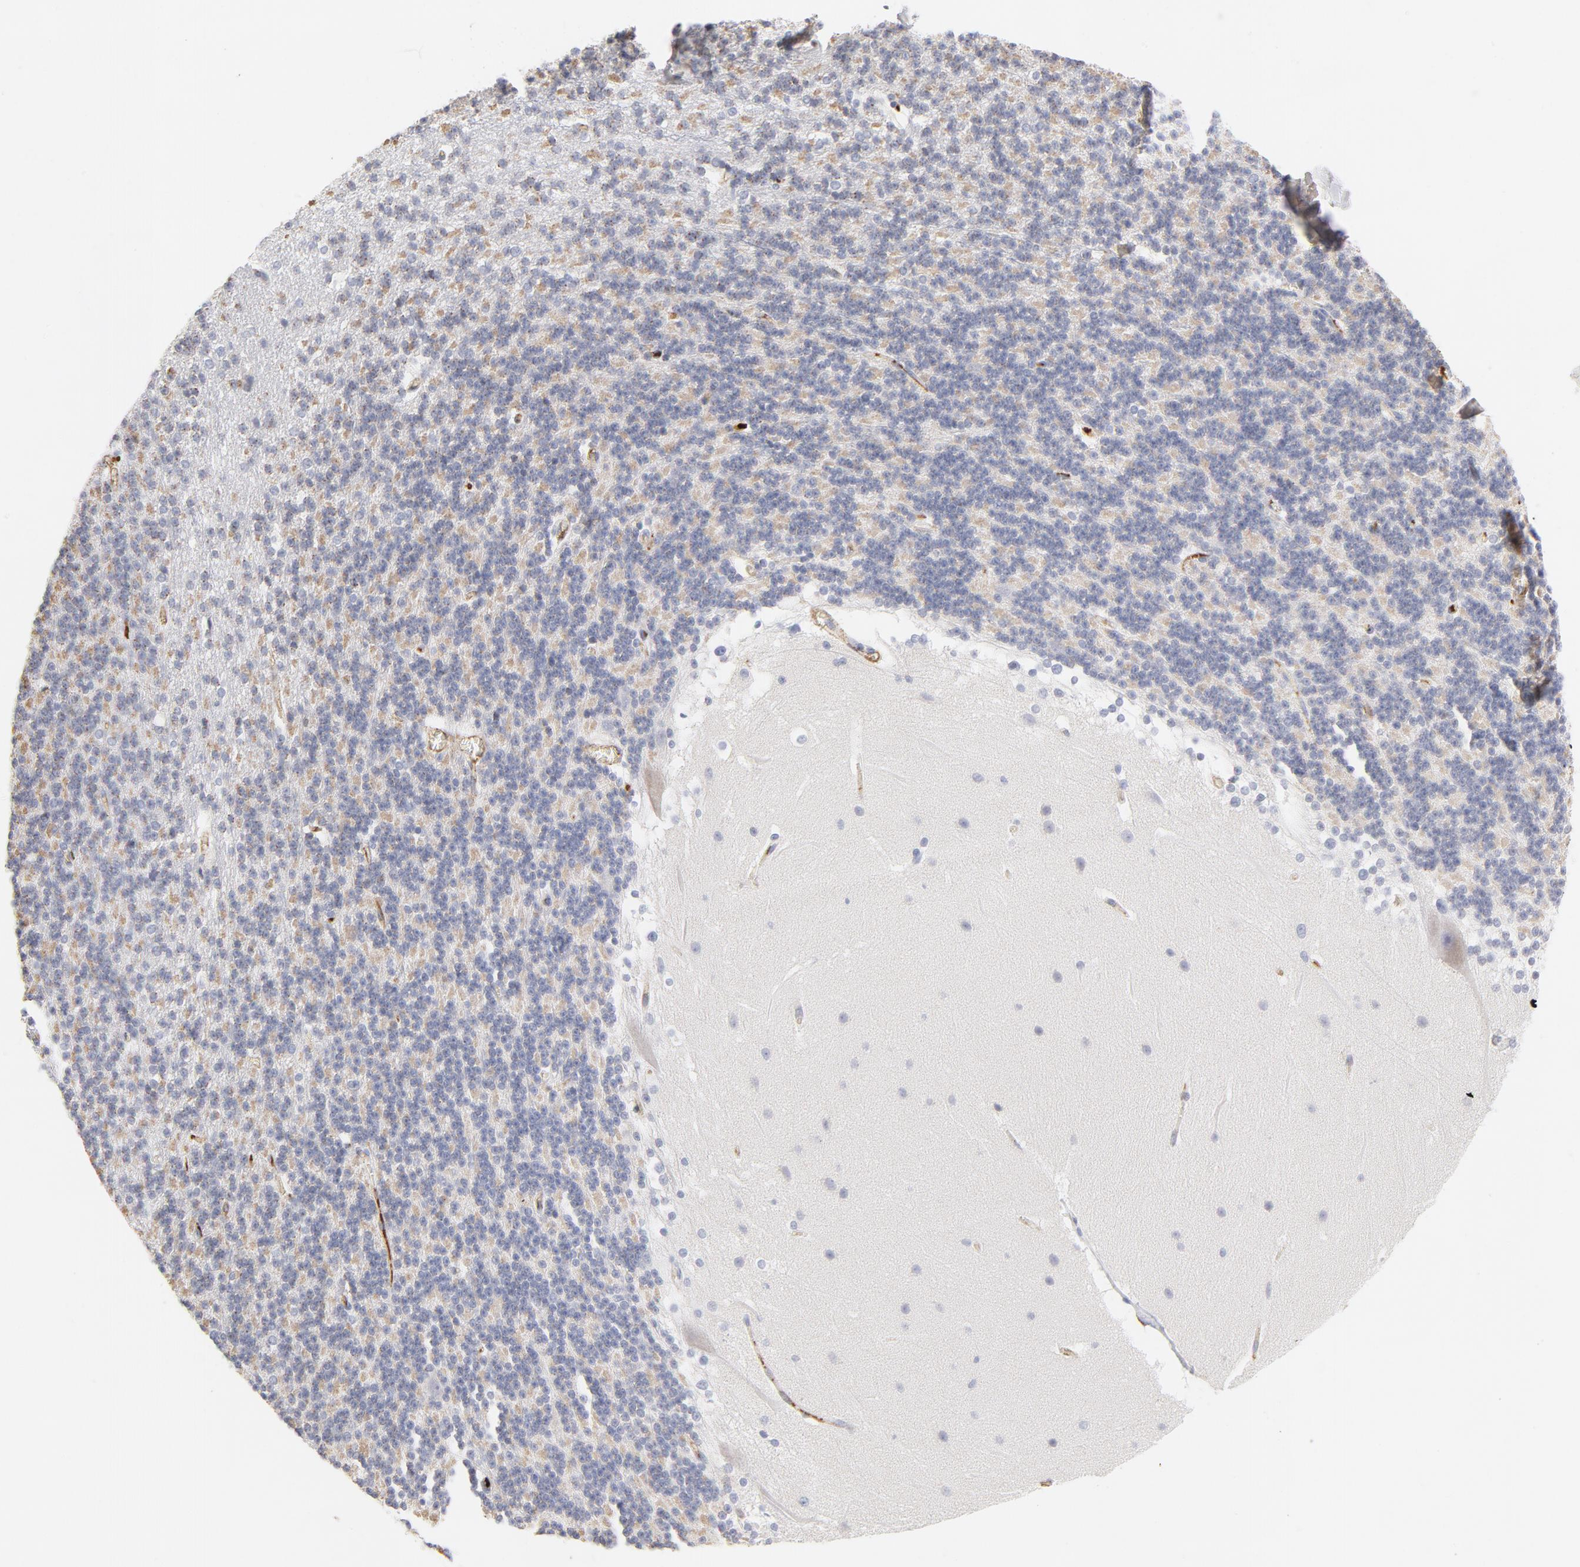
{"staining": {"intensity": "negative", "quantity": "none", "location": "none"}, "tissue": "cerebellum", "cell_type": "Cells in granular layer", "image_type": "normal", "snomed": [{"axis": "morphology", "description": "Normal tissue, NOS"}, {"axis": "topography", "description": "Cerebellum"}], "caption": "Immunohistochemistry (IHC) histopathology image of unremarkable cerebellum: cerebellum stained with DAB (3,3'-diaminobenzidine) reveals no significant protein positivity in cells in granular layer. (Brightfield microscopy of DAB immunohistochemistry at high magnification).", "gene": "PLAT", "patient": {"sex": "female", "age": 19}}